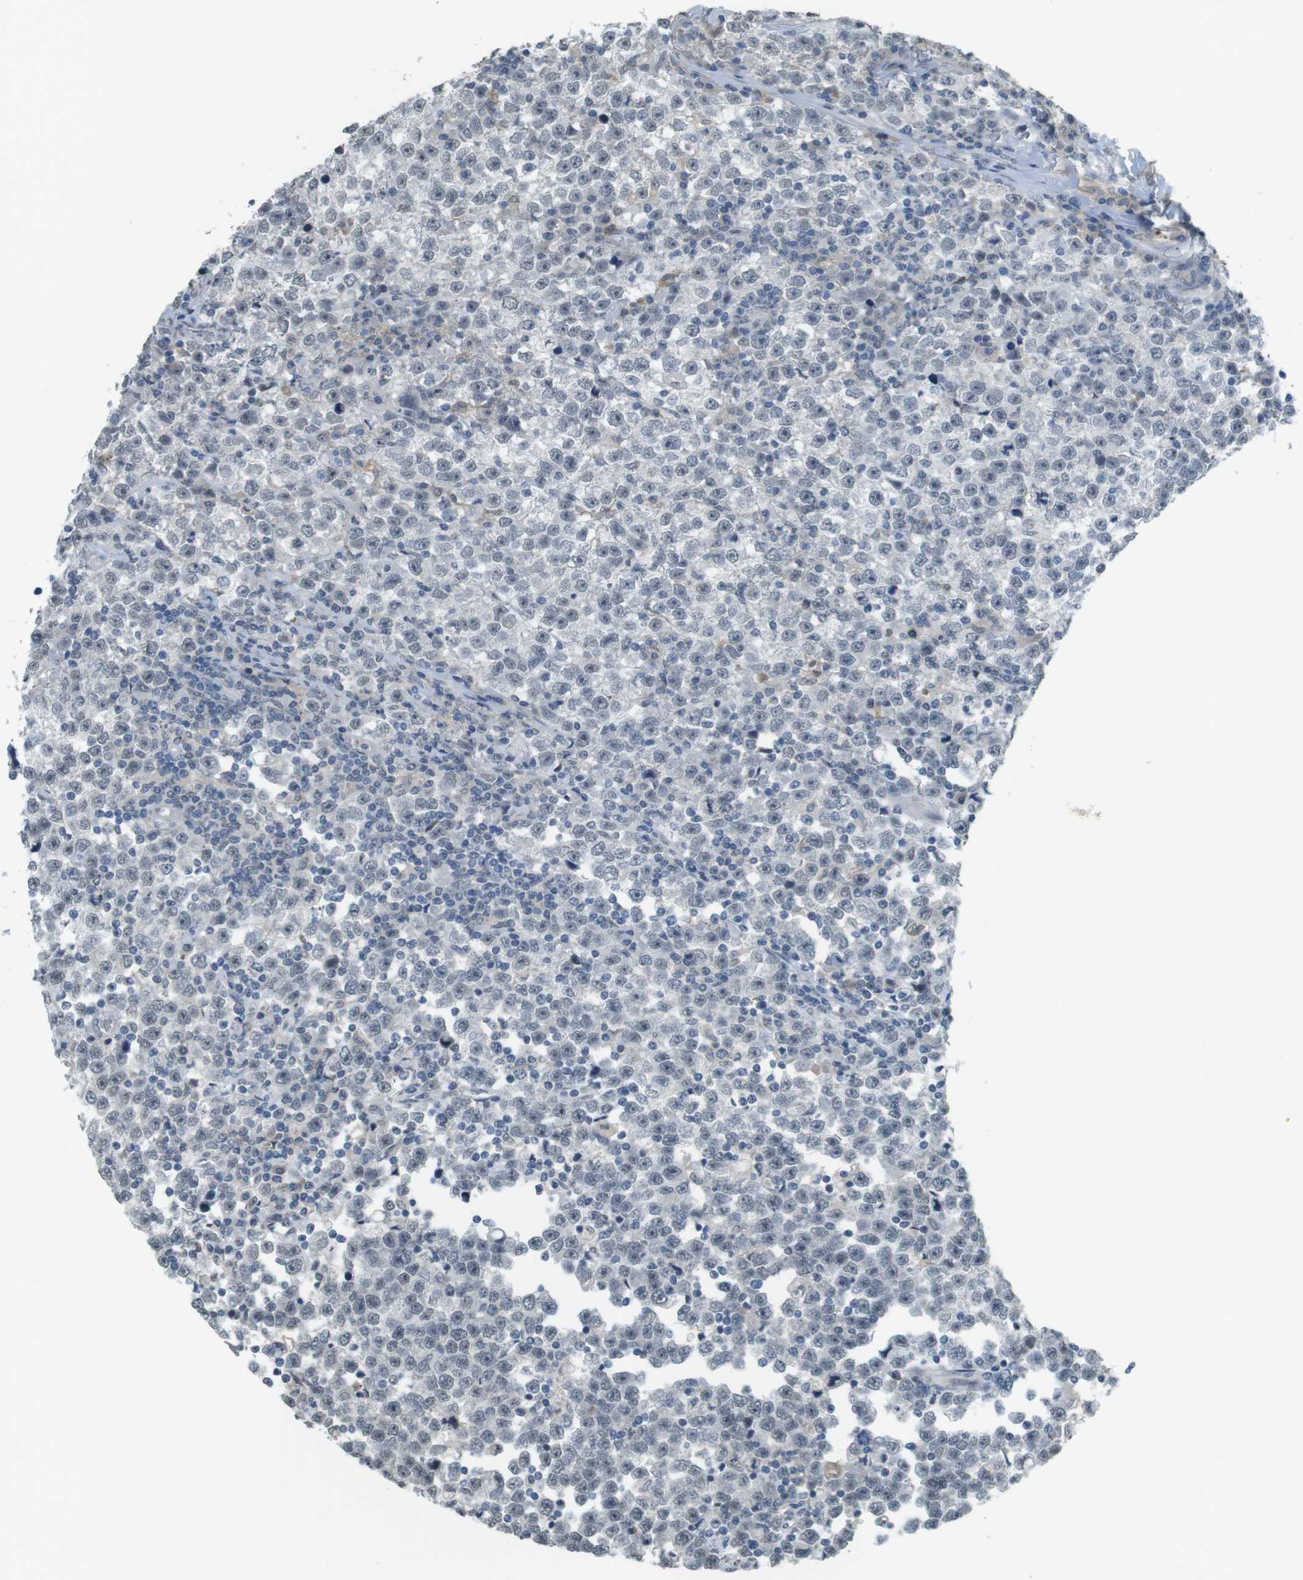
{"staining": {"intensity": "negative", "quantity": "none", "location": "none"}, "tissue": "testis cancer", "cell_type": "Tumor cells", "image_type": "cancer", "snomed": [{"axis": "morphology", "description": "Seminoma, NOS"}, {"axis": "topography", "description": "Testis"}], "caption": "High power microscopy photomicrograph of an IHC image of testis cancer, revealing no significant positivity in tumor cells. (Brightfield microscopy of DAB IHC at high magnification).", "gene": "FZD10", "patient": {"sex": "male", "age": 43}}